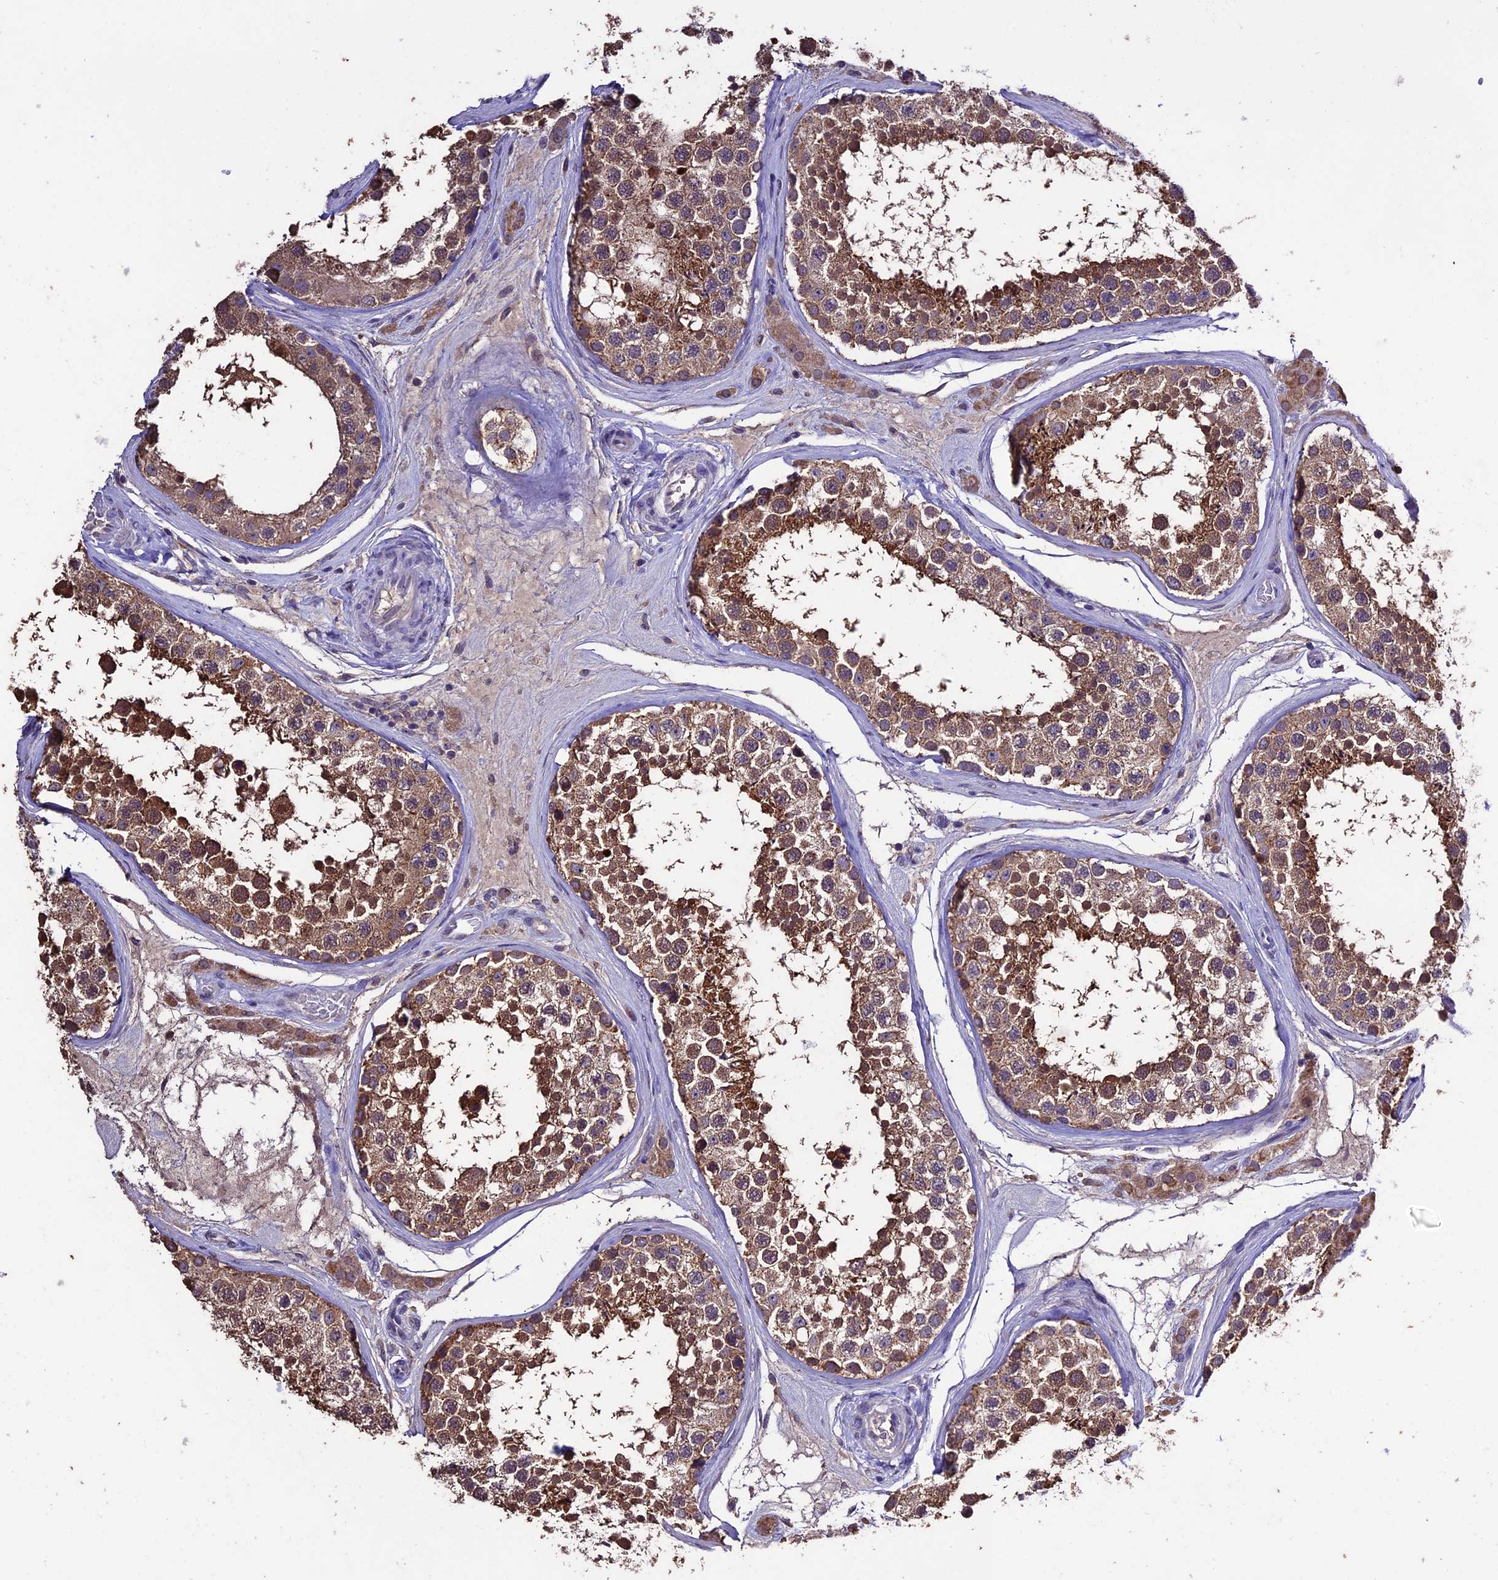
{"staining": {"intensity": "moderate", "quantity": ">75%", "location": "cytoplasmic/membranous"}, "tissue": "testis", "cell_type": "Cells in seminiferous ducts", "image_type": "normal", "snomed": [{"axis": "morphology", "description": "Normal tissue, NOS"}, {"axis": "topography", "description": "Testis"}], "caption": "Protein analysis of benign testis shows moderate cytoplasmic/membranous expression in approximately >75% of cells in seminiferous ducts. (DAB = brown stain, brightfield microscopy at high magnification).", "gene": "DIS3L", "patient": {"sex": "male", "age": 46}}